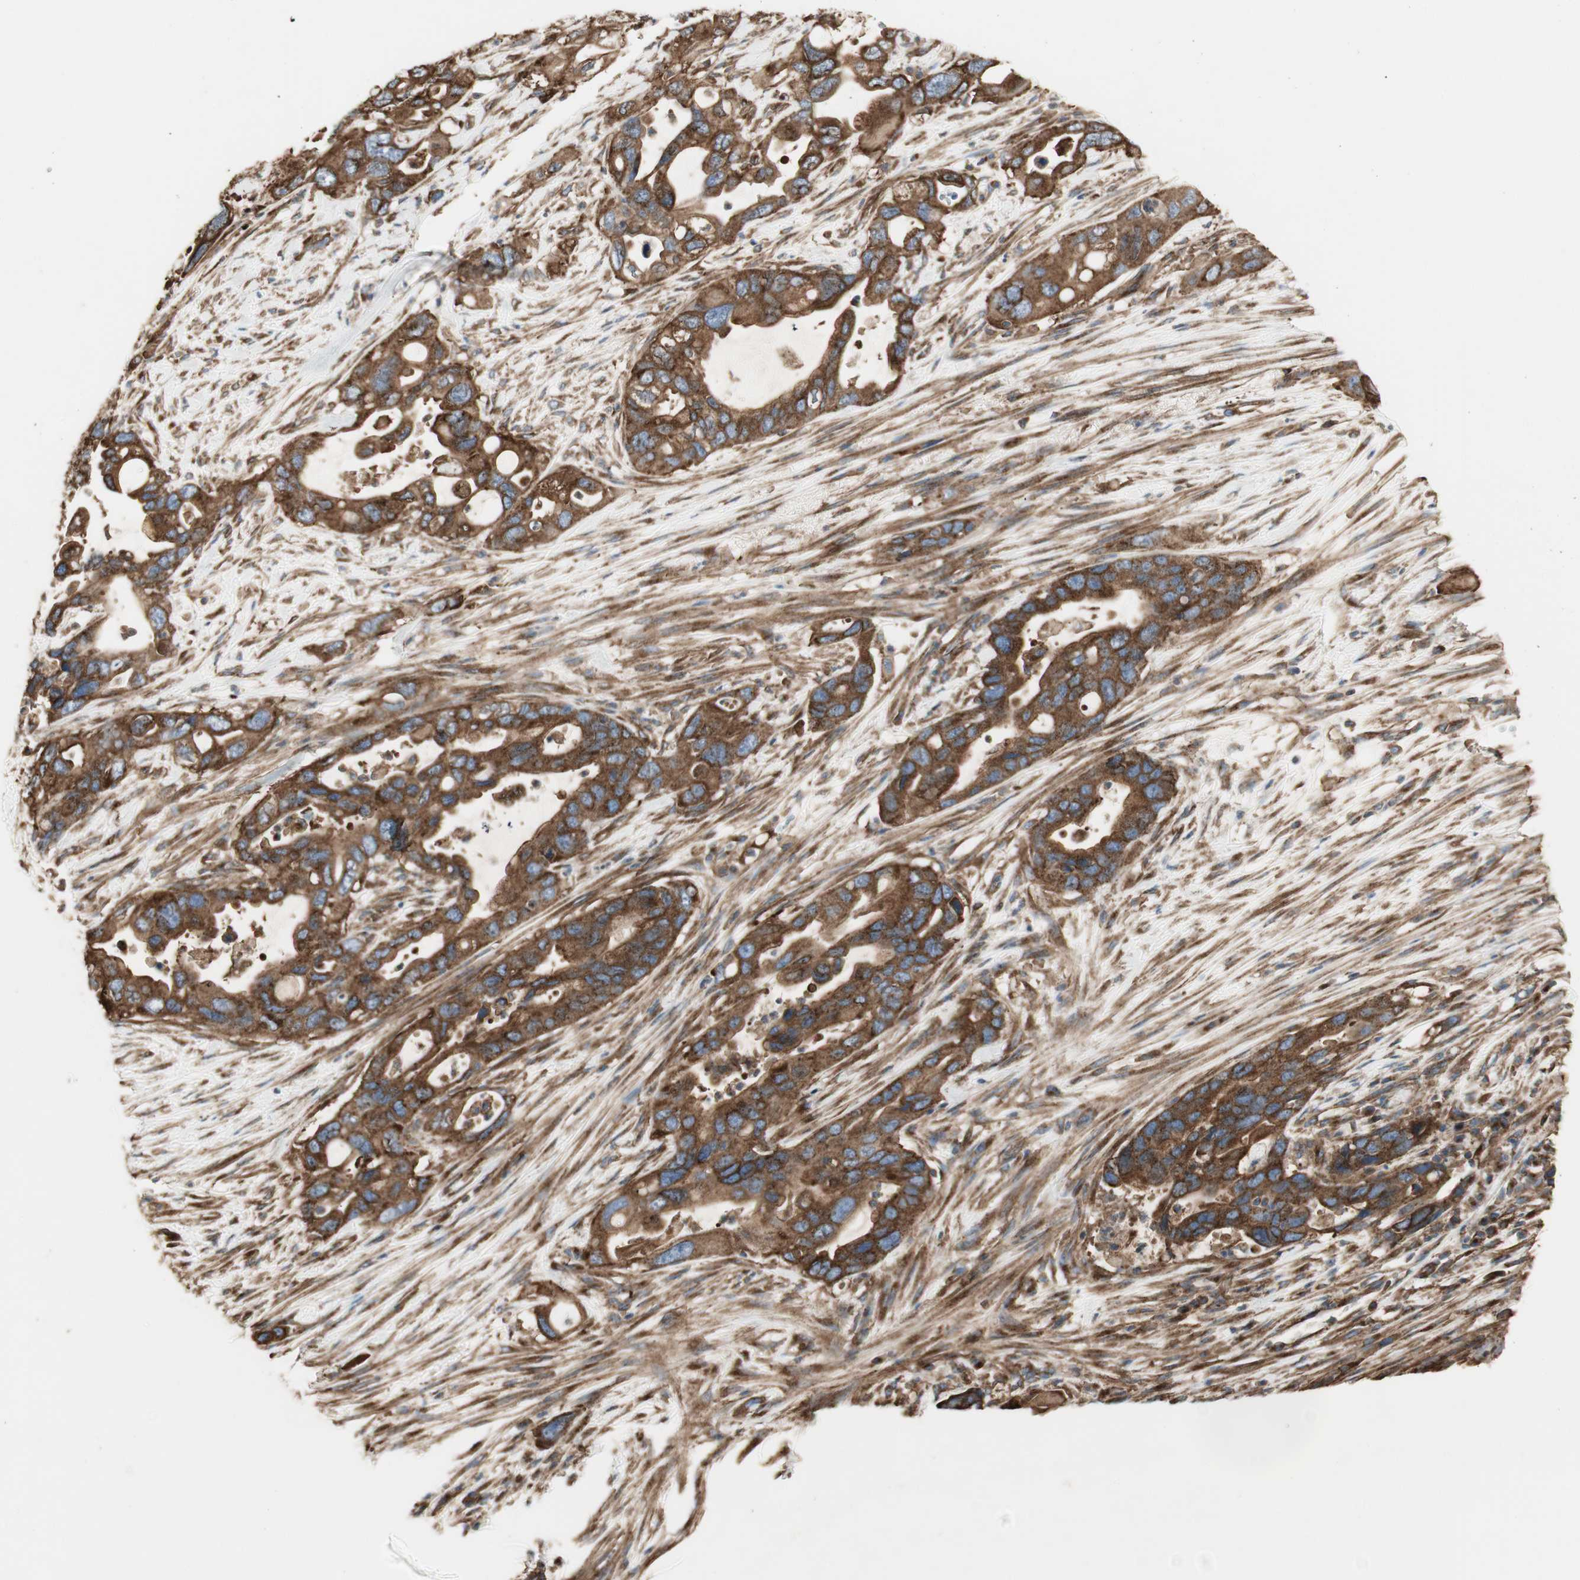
{"staining": {"intensity": "strong", "quantity": ">75%", "location": "cytoplasmic/membranous"}, "tissue": "pancreatic cancer", "cell_type": "Tumor cells", "image_type": "cancer", "snomed": [{"axis": "morphology", "description": "Adenocarcinoma, NOS"}, {"axis": "topography", "description": "Pancreas"}], "caption": "Immunohistochemical staining of human adenocarcinoma (pancreatic) displays strong cytoplasmic/membranous protein staining in about >75% of tumor cells.", "gene": "H6PD", "patient": {"sex": "female", "age": 71}}